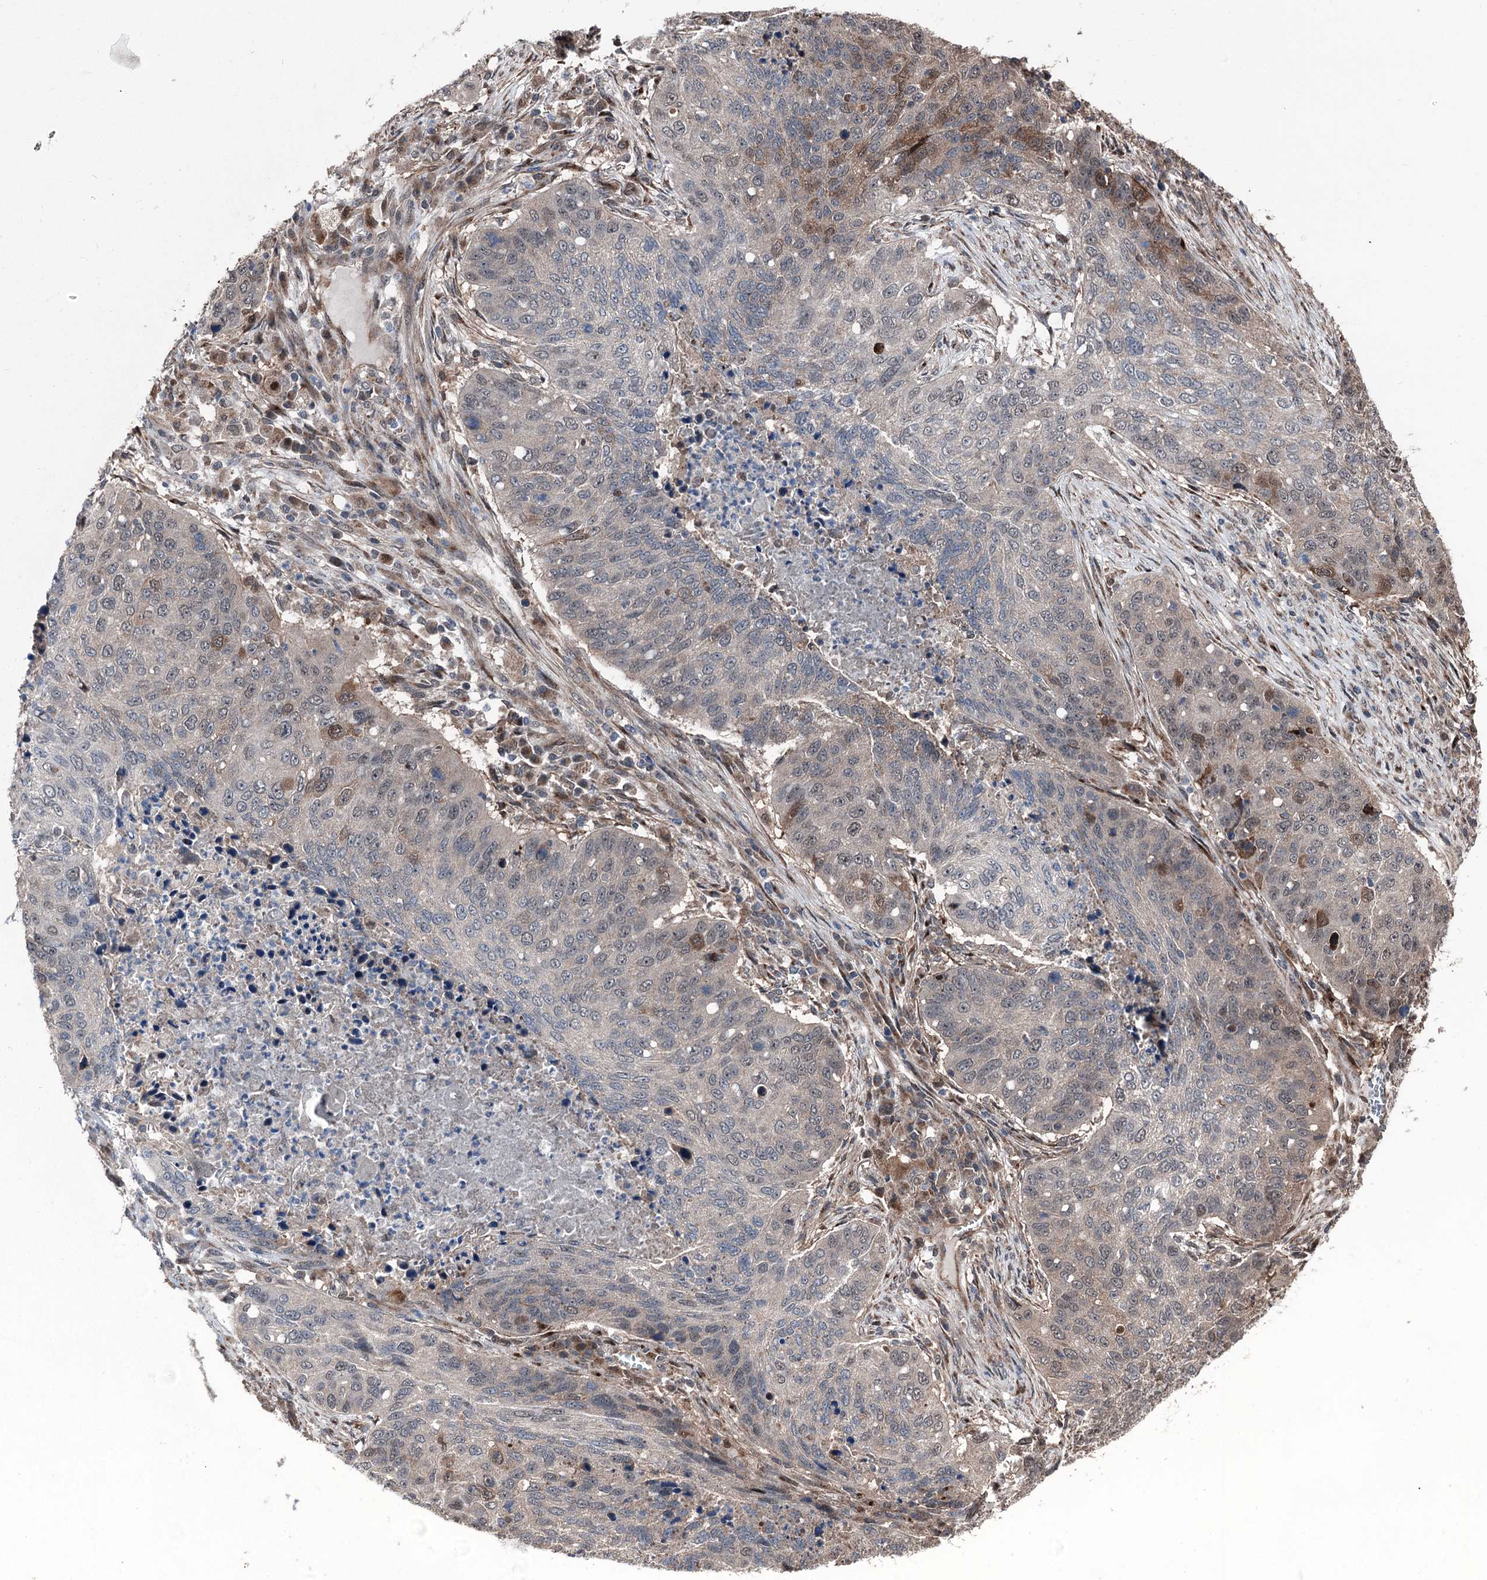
{"staining": {"intensity": "moderate", "quantity": "<25%", "location": "cytoplasmic/membranous"}, "tissue": "lung cancer", "cell_type": "Tumor cells", "image_type": "cancer", "snomed": [{"axis": "morphology", "description": "Squamous cell carcinoma, NOS"}, {"axis": "topography", "description": "Lung"}], "caption": "DAB (3,3'-diaminobenzidine) immunohistochemical staining of human lung squamous cell carcinoma shows moderate cytoplasmic/membranous protein positivity in approximately <25% of tumor cells.", "gene": "PSMD13", "patient": {"sex": "female", "age": 63}}